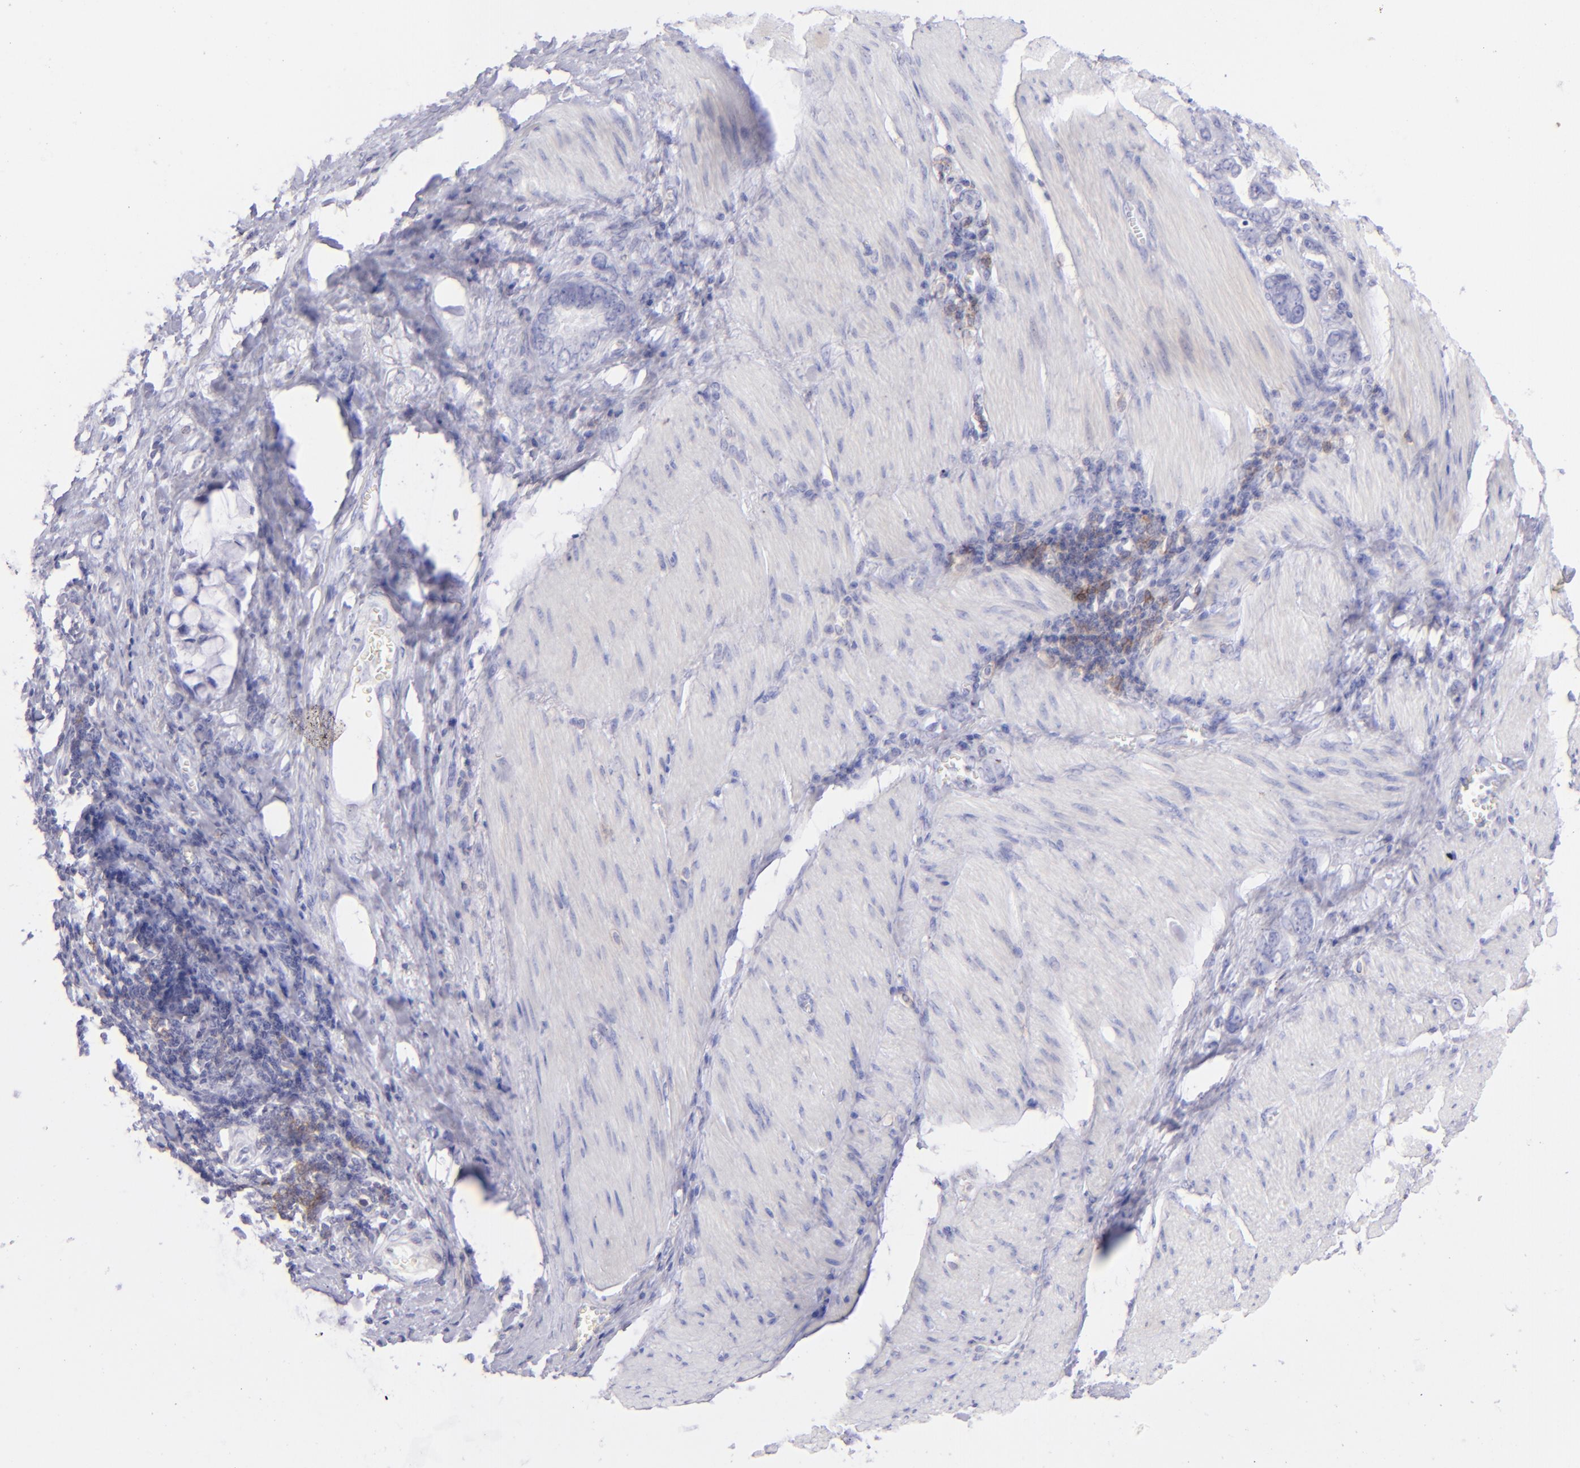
{"staining": {"intensity": "negative", "quantity": "none", "location": "none"}, "tissue": "stomach cancer", "cell_type": "Tumor cells", "image_type": "cancer", "snomed": [{"axis": "morphology", "description": "Adenocarcinoma, NOS"}, {"axis": "topography", "description": "Stomach"}], "caption": "This is an immunohistochemistry micrograph of human stomach cancer (adenocarcinoma). There is no positivity in tumor cells.", "gene": "CD69", "patient": {"sex": "male", "age": 78}}